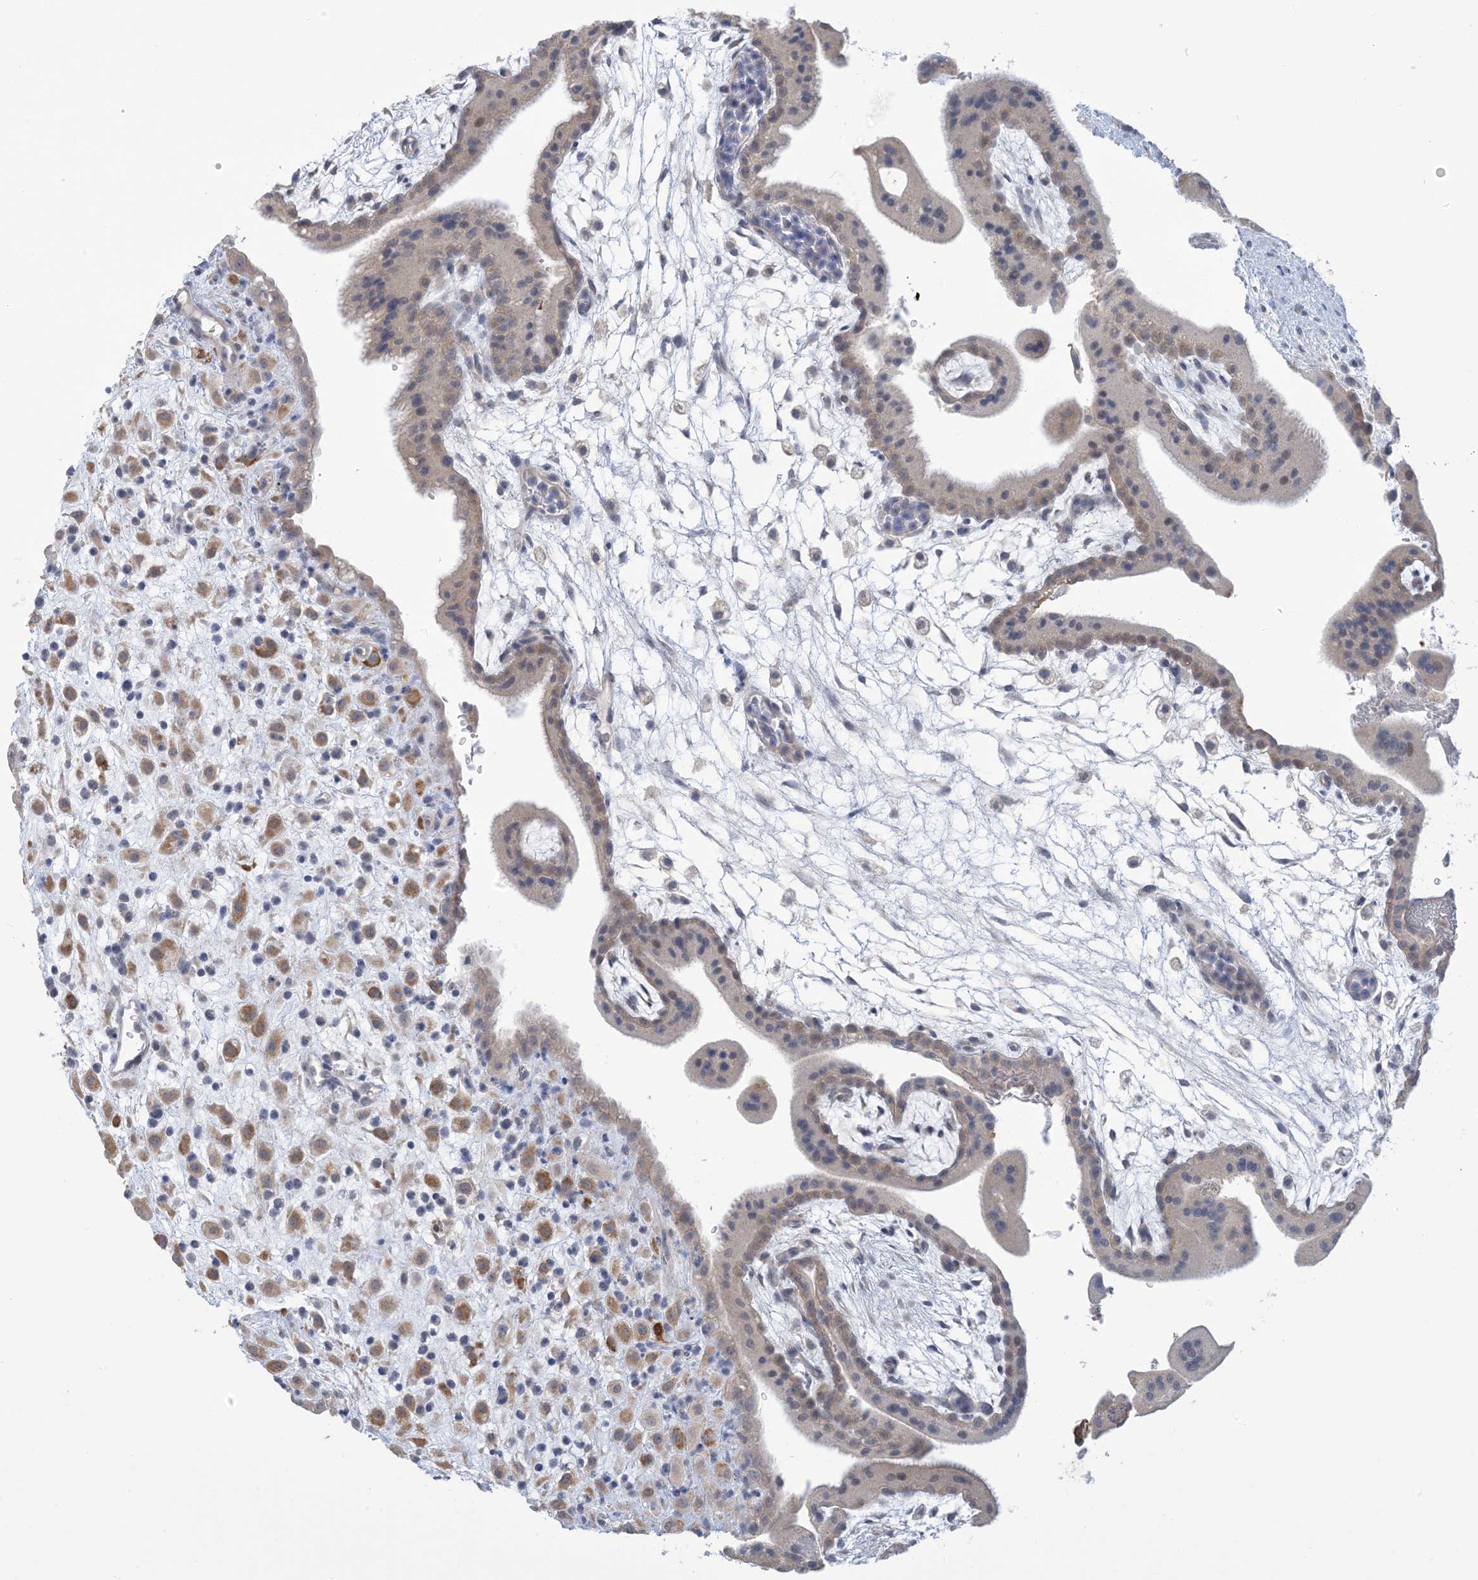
{"staining": {"intensity": "weak", "quantity": "25%-75%", "location": "cytoplasmic/membranous"}, "tissue": "placenta", "cell_type": "Trophoblastic cells", "image_type": "normal", "snomed": [{"axis": "morphology", "description": "Normal tissue, NOS"}, {"axis": "topography", "description": "Placenta"}], "caption": "A brown stain shows weak cytoplasmic/membranous staining of a protein in trophoblastic cells of benign human placenta. (brown staining indicates protein expression, while blue staining denotes nuclei).", "gene": "TTYH1", "patient": {"sex": "female", "age": 35}}